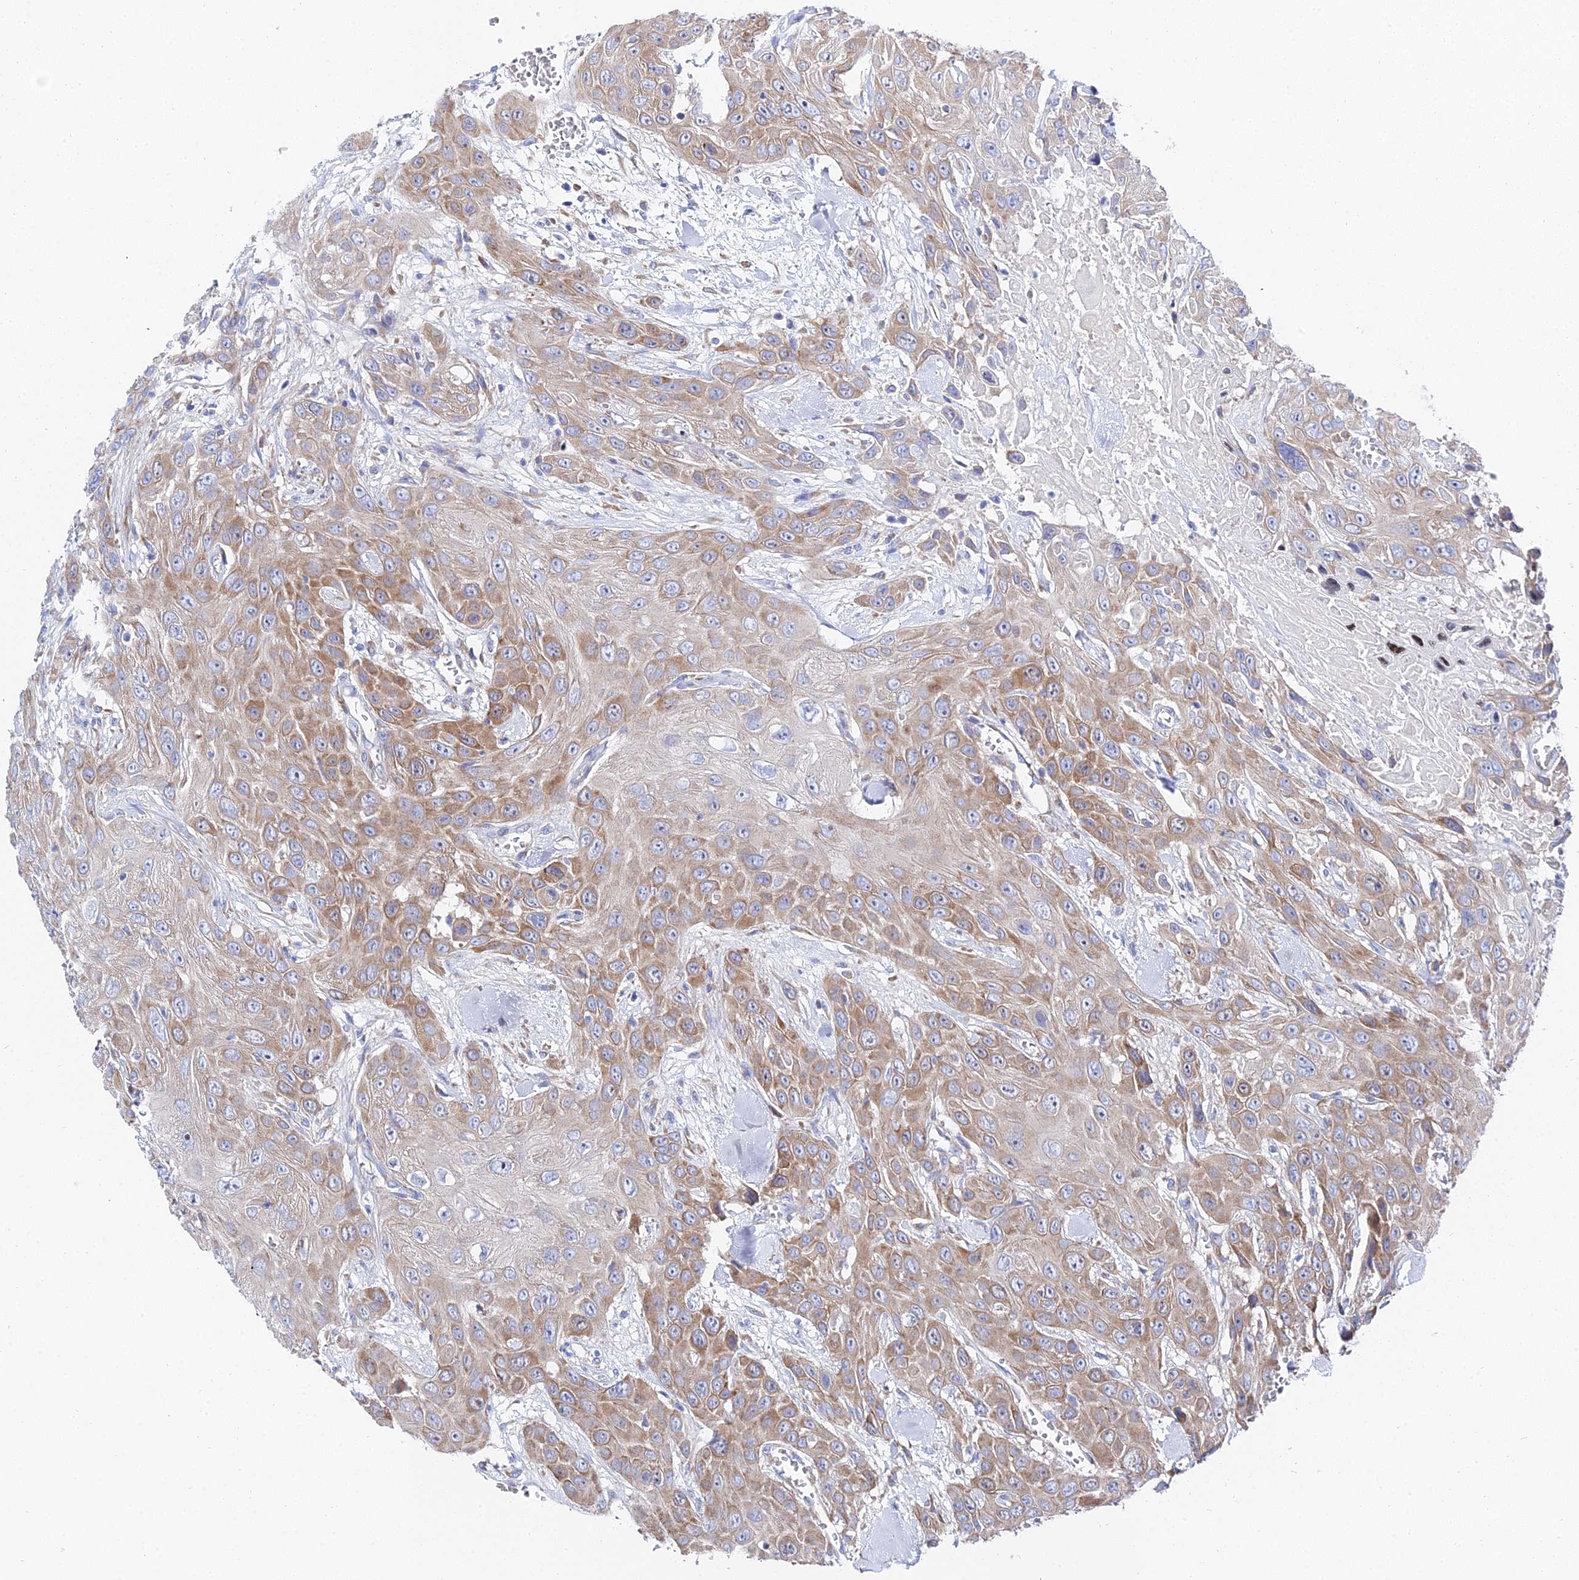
{"staining": {"intensity": "moderate", "quantity": ">75%", "location": "cytoplasmic/membranous"}, "tissue": "head and neck cancer", "cell_type": "Tumor cells", "image_type": "cancer", "snomed": [{"axis": "morphology", "description": "Squamous cell carcinoma, NOS"}, {"axis": "topography", "description": "Head-Neck"}], "caption": "An IHC photomicrograph of neoplastic tissue is shown. Protein staining in brown shows moderate cytoplasmic/membranous positivity in head and neck cancer (squamous cell carcinoma) within tumor cells.", "gene": "PTTG1", "patient": {"sex": "male", "age": 81}}